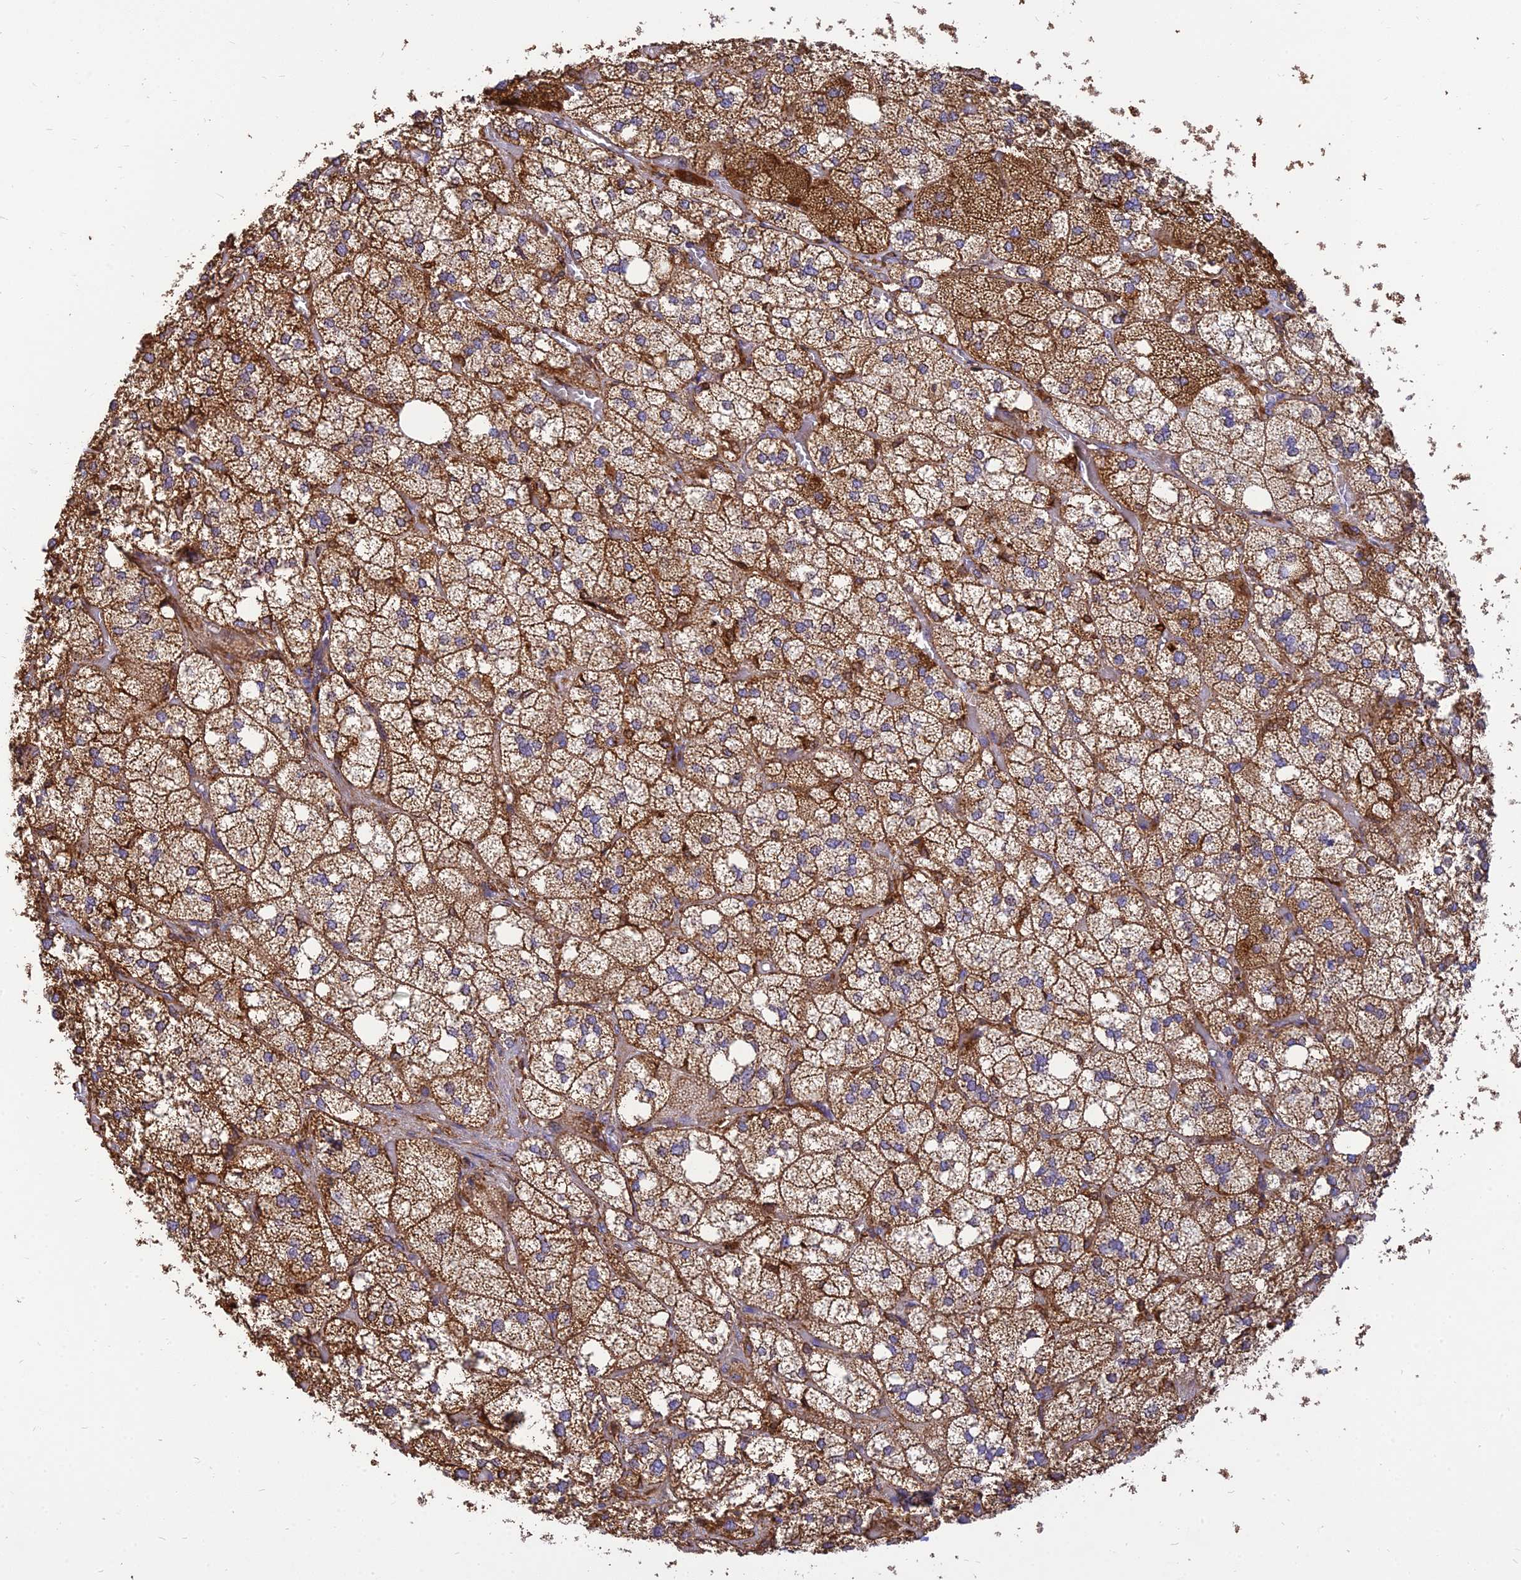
{"staining": {"intensity": "strong", "quantity": ">75%", "location": "cytoplasmic/membranous"}, "tissue": "adrenal gland", "cell_type": "Glandular cells", "image_type": "normal", "snomed": [{"axis": "morphology", "description": "Normal tissue, NOS"}, {"axis": "topography", "description": "Adrenal gland"}], "caption": "Immunohistochemical staining of normal adrenal gland shows strong cytoplasmic/membranous protein positivity in approximately >75% of glandular cells.", "gene": "THUMPD2", "patient": {"sex": "male", "age": 61}}